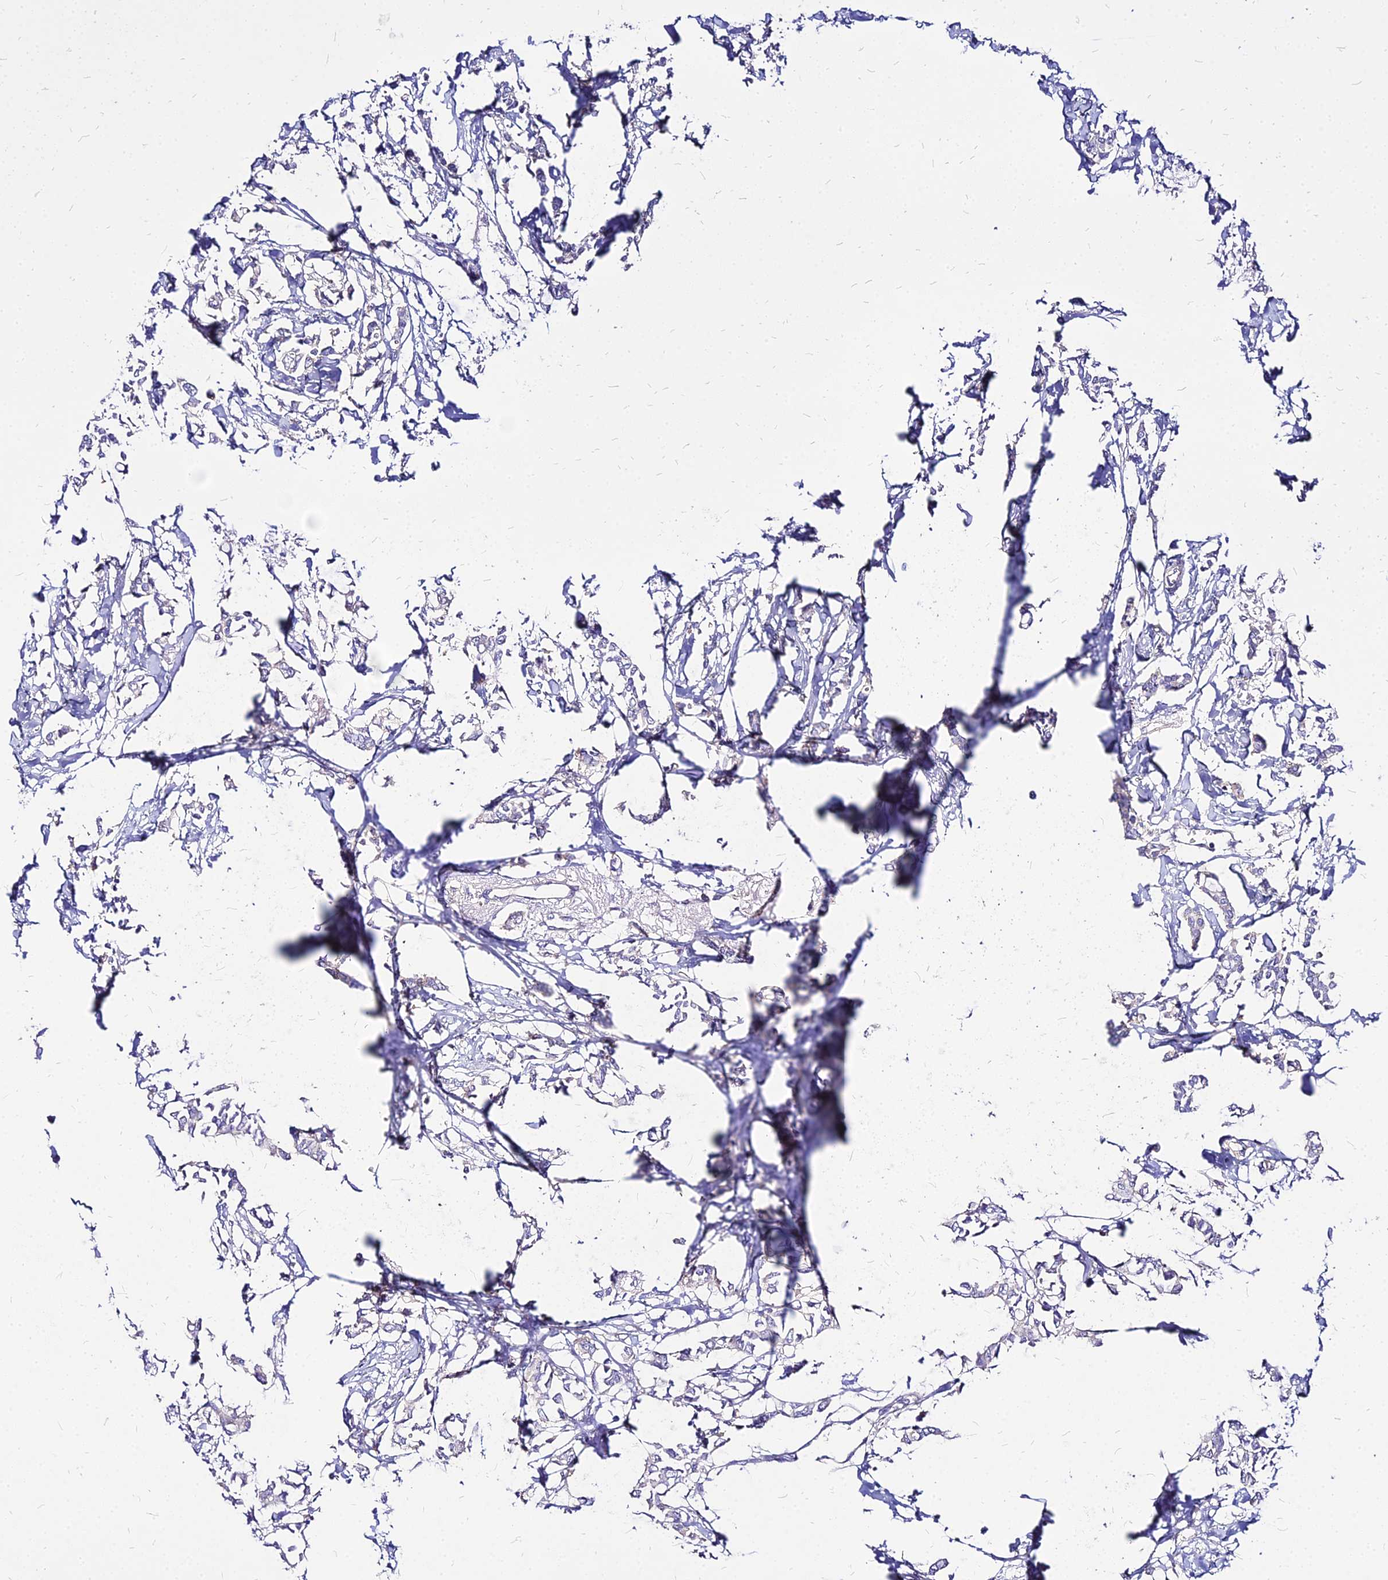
{"staining": {"intensity": "negative", "quantity": "none", "location": "none"}, "tissue": "breast cancer", "cell_type": "Tumor cells", "image_type": "cancer", "snomed": [{"axis": "morphology", "description": "Duct carcinoma"}, {"axis": "topography", "description": "Breast"}], "caption": "Protein analysis of breast infiltrating ductal carcinoma exhibits no significant positivity in tumor cells.", "gene": "COMMD10", "patient": {"sex": "female", "age": 41}}